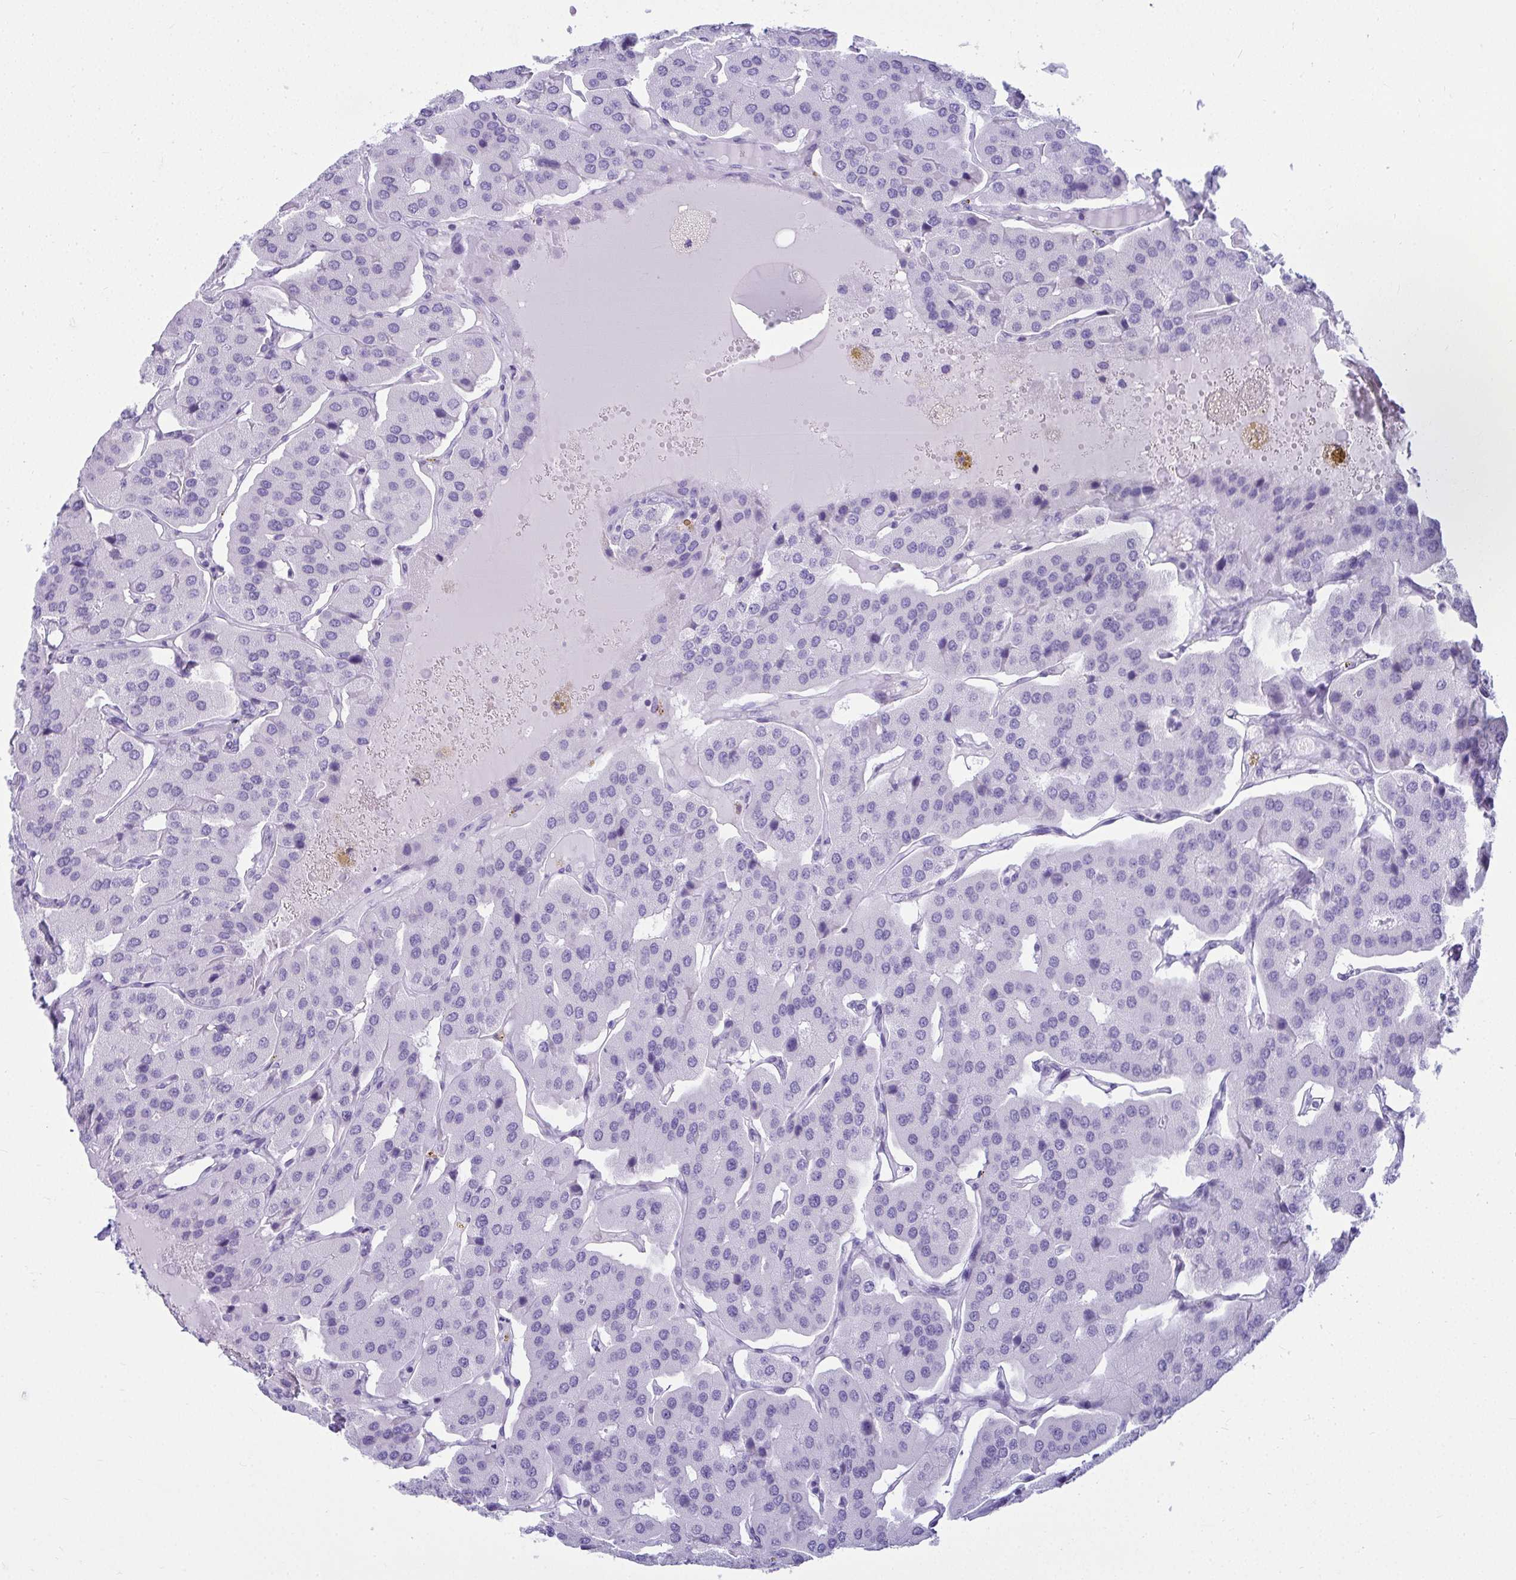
{"staining": {"intensity": "negative", "quantity": "none", "location": "none"}, "tissue": "parathyroid gland", "cell_type": "Glandular cells", "image_type": "normal", "snomed": [{"axis": "morphology", "description": "Normal tissue, NOS"}, {"axis": "morphology", "description": "Adenoma, NOS"}, {"axis": "topography", "description": "Parathyroid gland"}], "caption": "There is no significant positivity in glandular cells of parathyroid gland. Brightfield microscopy of immunohistochemistry stained with DAB (3,3'-diaminobenzidine) (brown) and hematoxylin (blue), captured at high magnification.", "gene": "CLGN", "patient": {"sex": "female", "age": 86}}